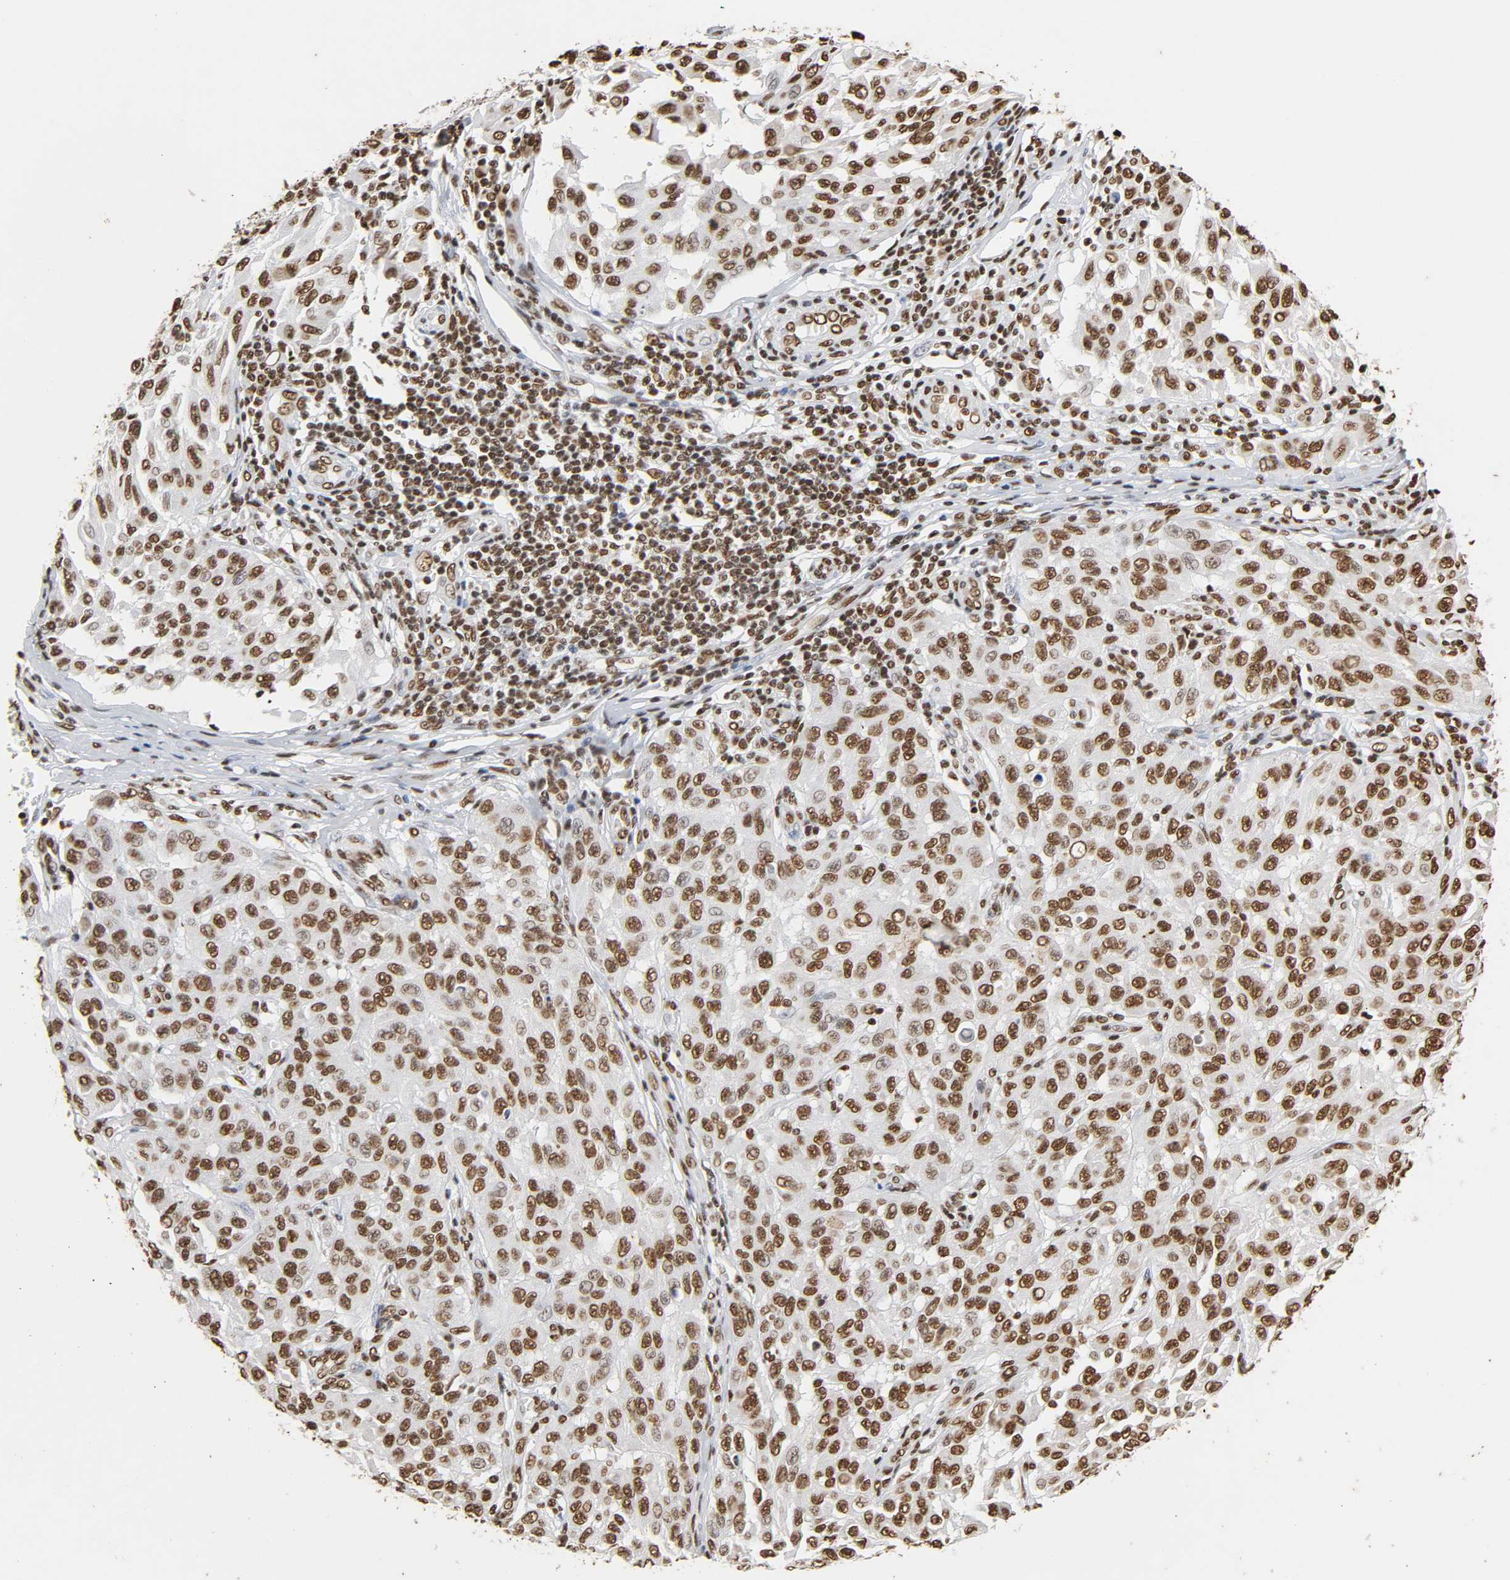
{"staining": {"intensity": "moderate", "quantity": ">75%", "location": "nuclear"}, "tissue": "melanoma", "cell_type": "Tumor cells", "image_type": "cancer", "snomed": [{"axis": "morphology", "description": "Malignant melanoma, NOS"}, {"axis": "topography", "description": "Skin"}], "caption": "Malignant melanoma was stained to show a protein in brown. There is medium levels of moderate nuclear staining in about >75% of tumor cells.", "gene": "HNRNPC", "patient": {"sex": "male", "age": 30}}